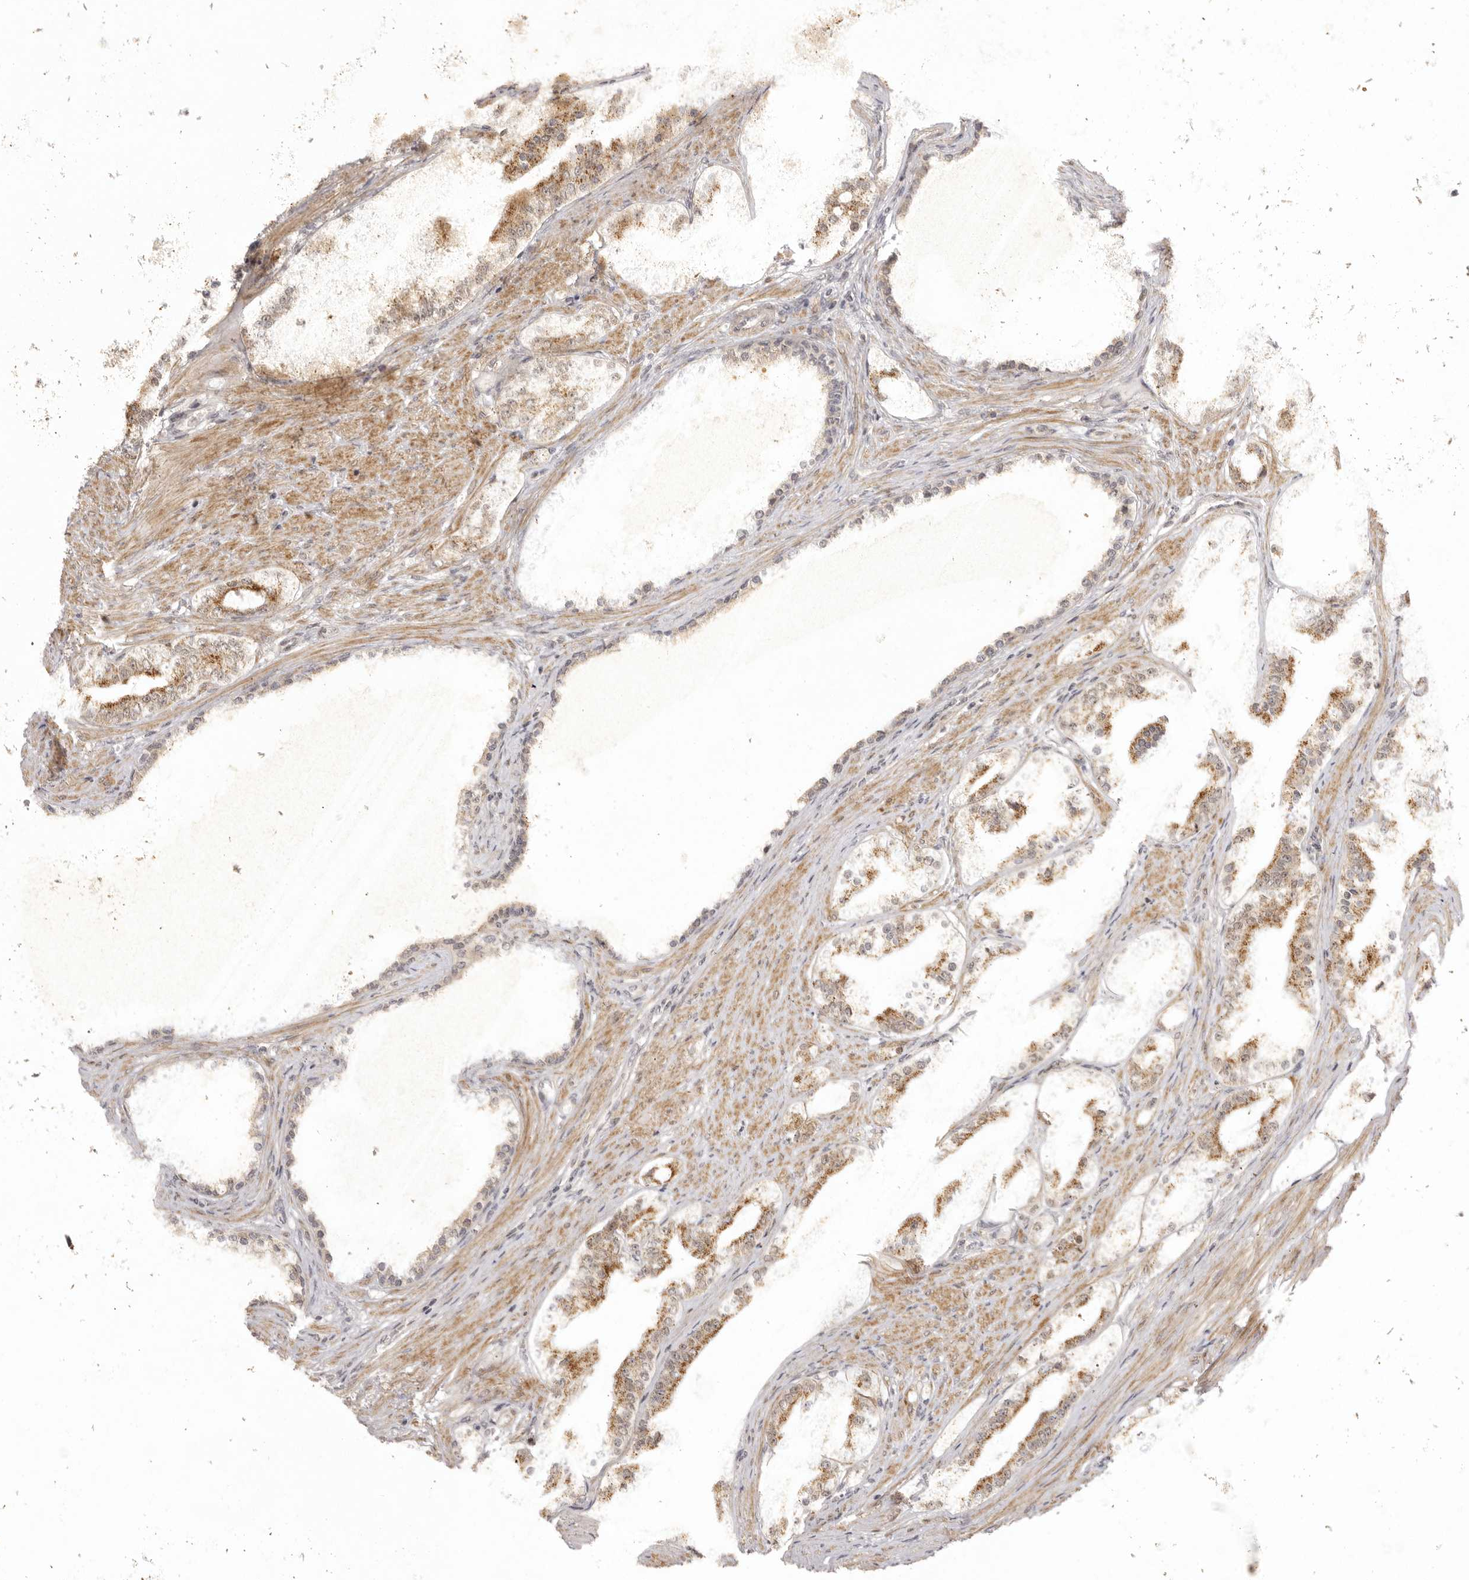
{"staining": {"intensity": "moderate", "quantity": "25%-75%", "location": "cytoplasmic/membranous"}, "tissue": "prostate cancer", "cell_type": "Tumor cells", "image_type": "cancer", "snomed": [{"axis": "morphology", "description": "Adenocarcinoma, High grade"}, {"axis": "topography", "description": "Prostate"}], "caption": "Immunohistochemistry staining of prostate cancer, which exhibits medium levels of moderate cytoplasmic/membranous staining in about 25%-75% of tumor cells indicating moderate cytoplasmic/membranous protein positivity. The staining was performed using DAB (brown) for protein detection and nuclei were counterstained in hematoxylin (blue).", "gene": "ZNF326", "patient": {"sex": "male", "age": 60}}